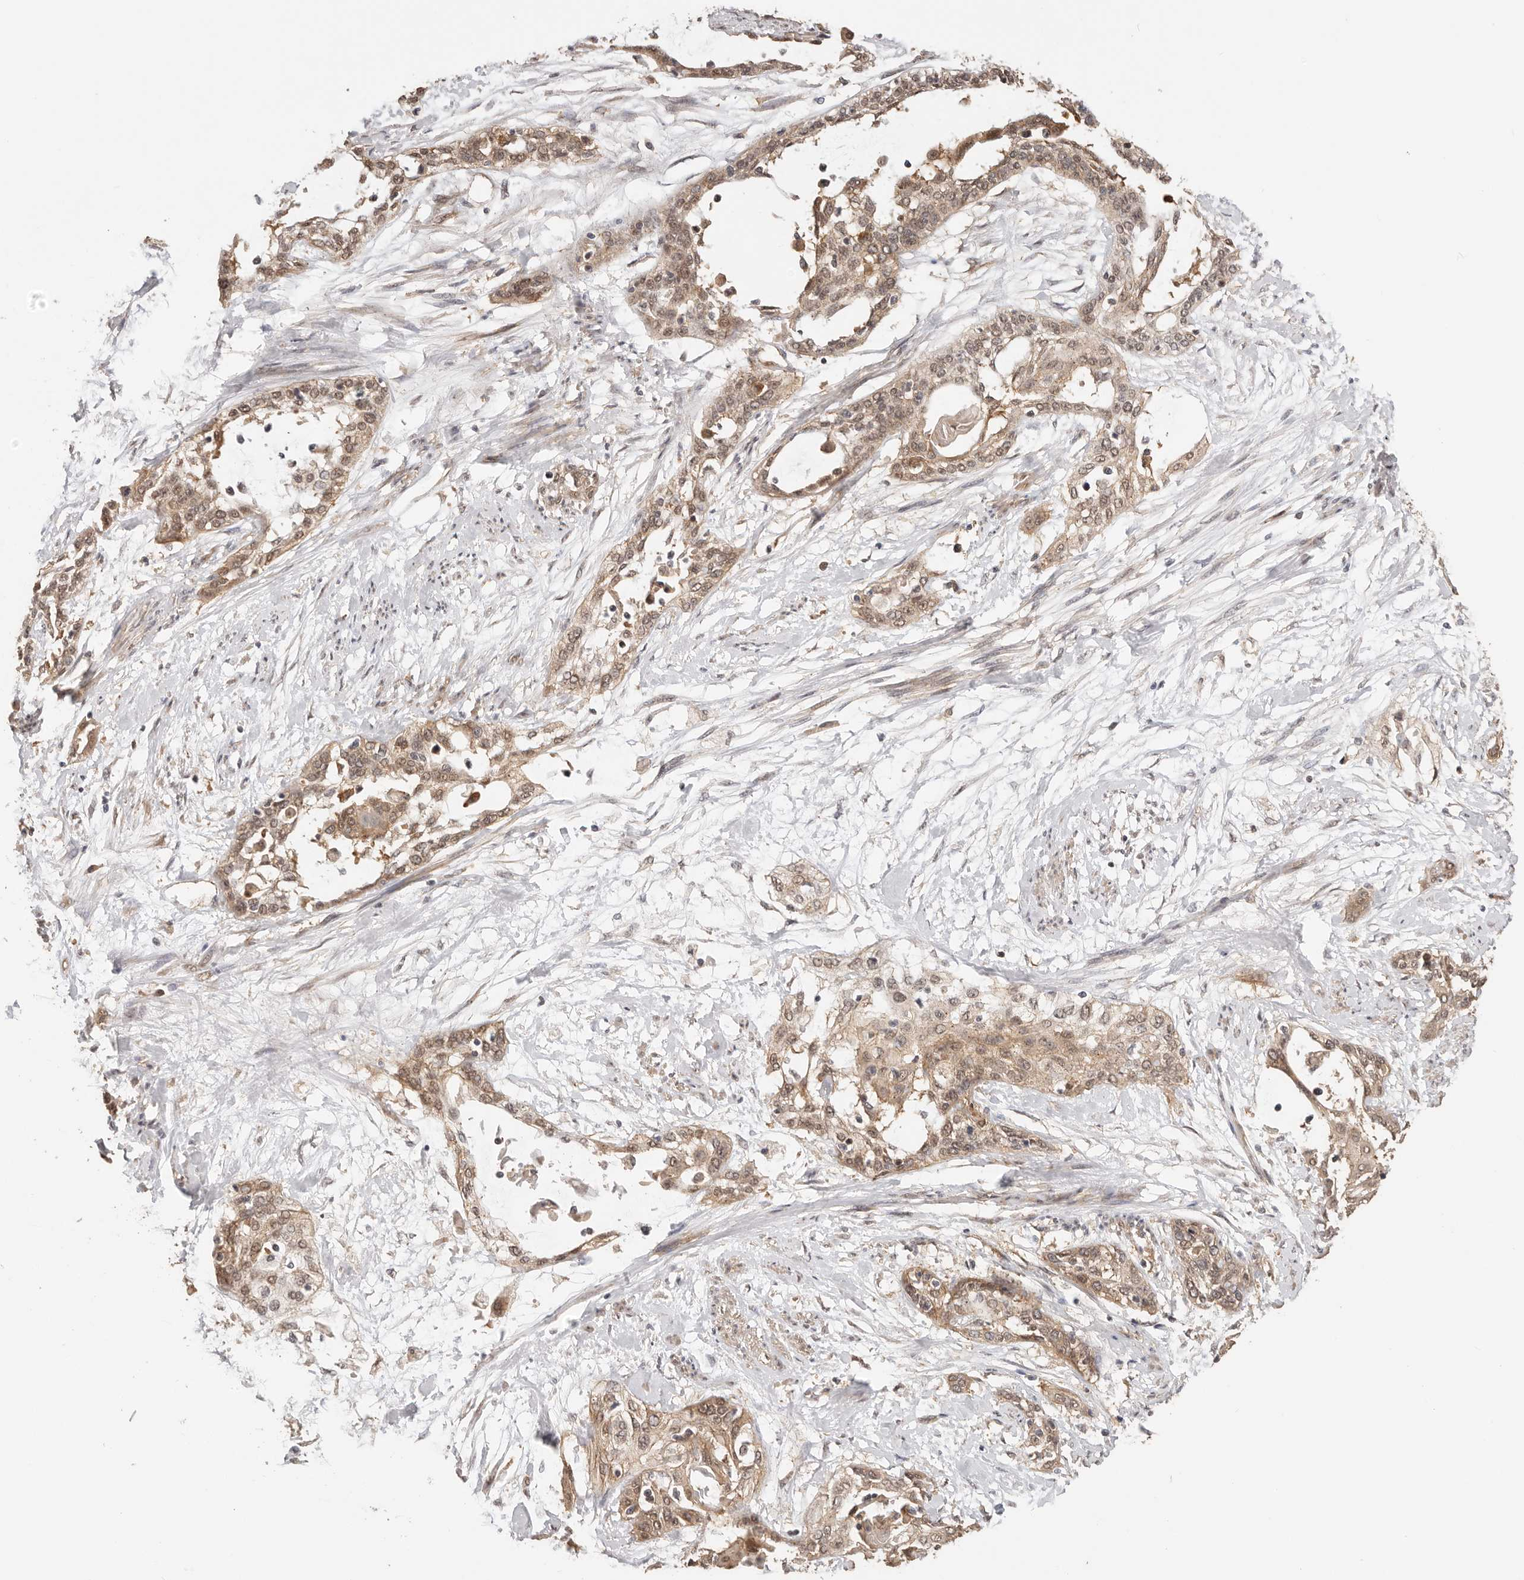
{"staining": {"intensity": "moderate", "quantity": ">75%", "location": "cytoplasmic/membranous"}, "tissue": "cervical cancer", "cell_type": "Tumor cells", "image_type": "cancer", "snomed": [{"axis": "morphology", "description": "Squamous cell carcinoma, NOS"}, {"axis": "topography", "description": "Cervix"}], "caption": "This is a micrograph of immunohistochemistry (IHC) staining of cervical squamous cell carcinoma, which shows moderate staining in the cytoplasmic/membranous of tumor cells.", "gene": "AFDN", "patient": {"sex": "female", "age": 57}}